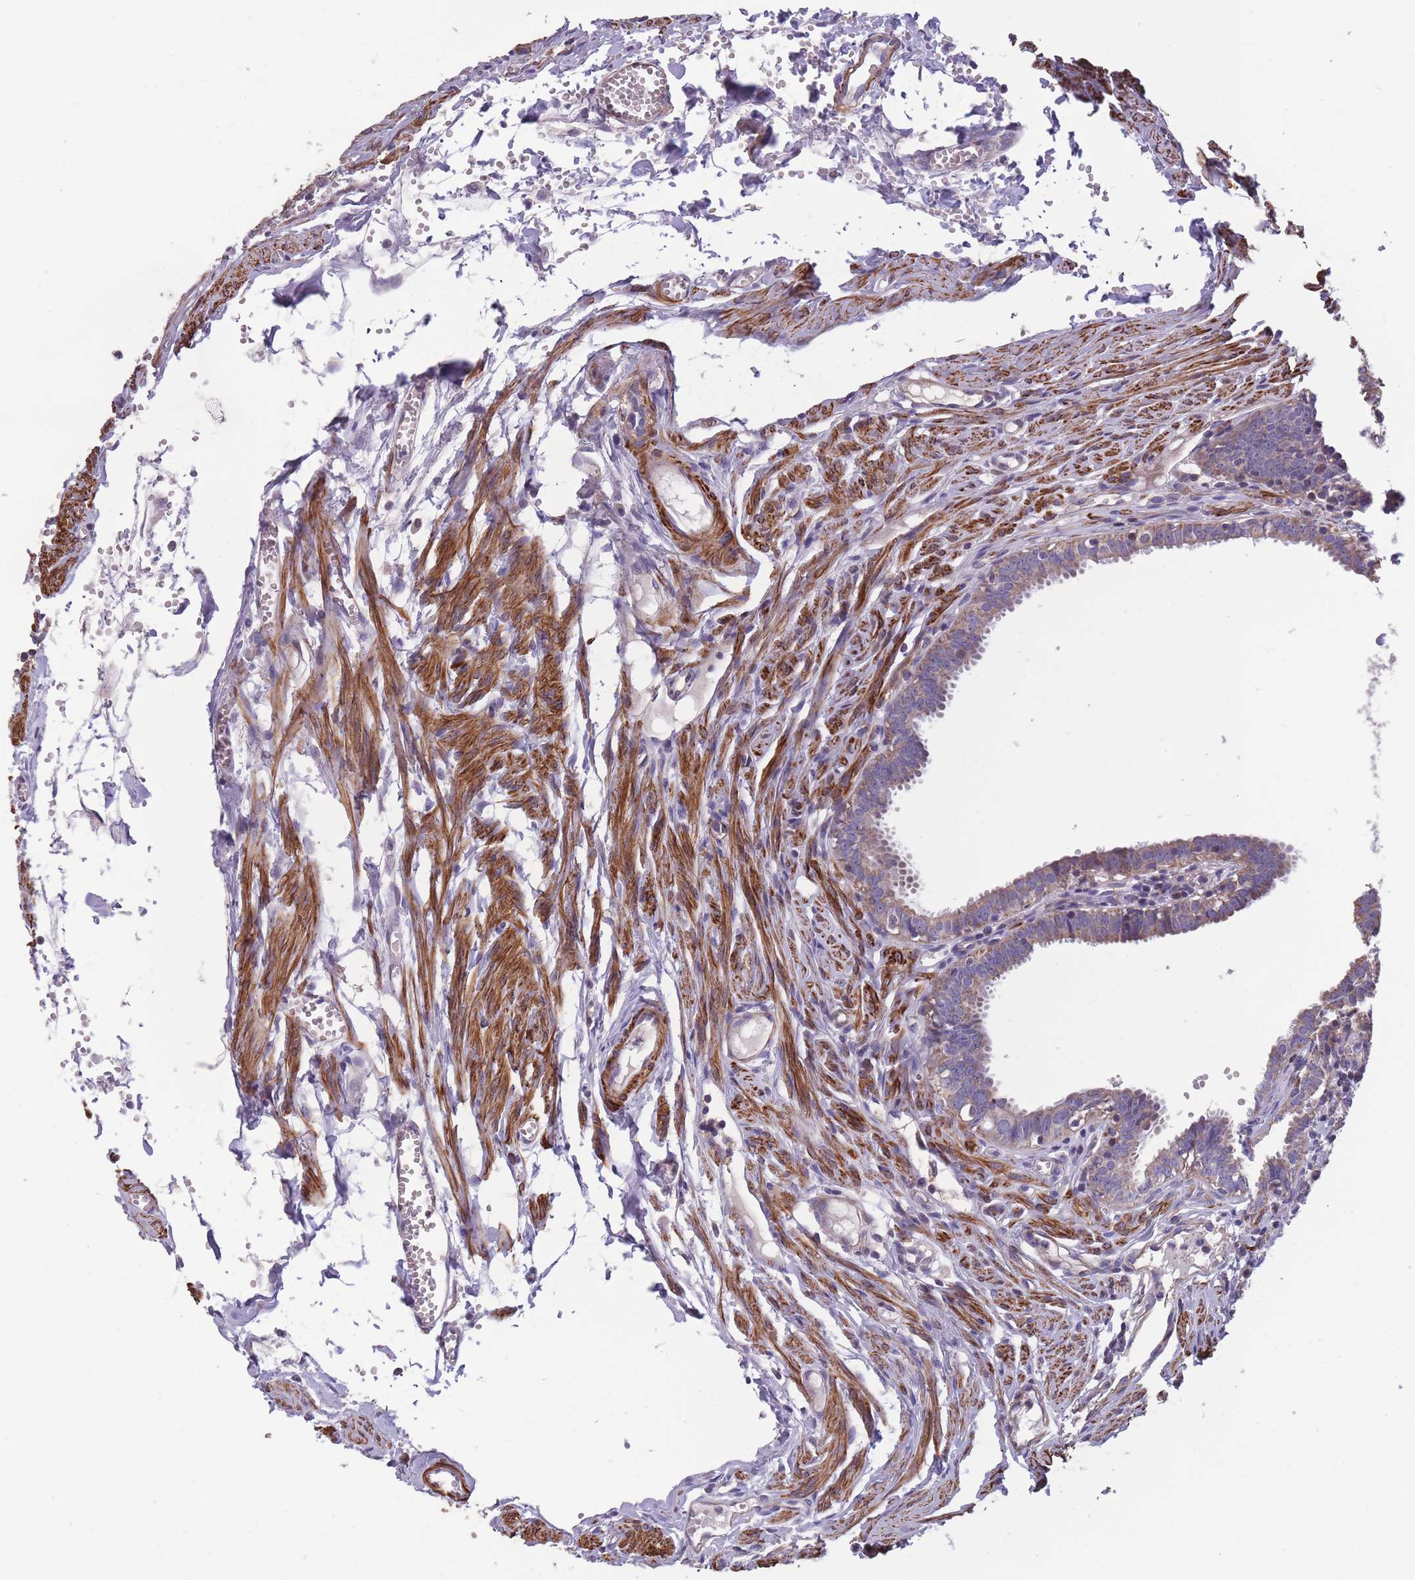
{"staining": {"intensity": "weak", "quantity": "25%-75%", "location": "cytoplasmic/membranous"}, "tissue": "fallopian tube", "cell_type": "Glandular cells", "image_type": "normal", "snomed": [{"axis": "morphology", "description": "Normal tissue, NOS"}, {"axis": "morphology", "description": "Carcinoma, NOS"}, {"axis": "topography", "description": "Fallopian tube"}, {"axis": "topography", "description": "Ovary"}], "caption": "Fallopian tube stained for a protein (brown) exhibits weak cytoplasmic/membranous positive positivity in approximately 25%-75% of glandular cells.", "gene": "TOMM40L", "patient": {"sex": "female", "age": 59}}